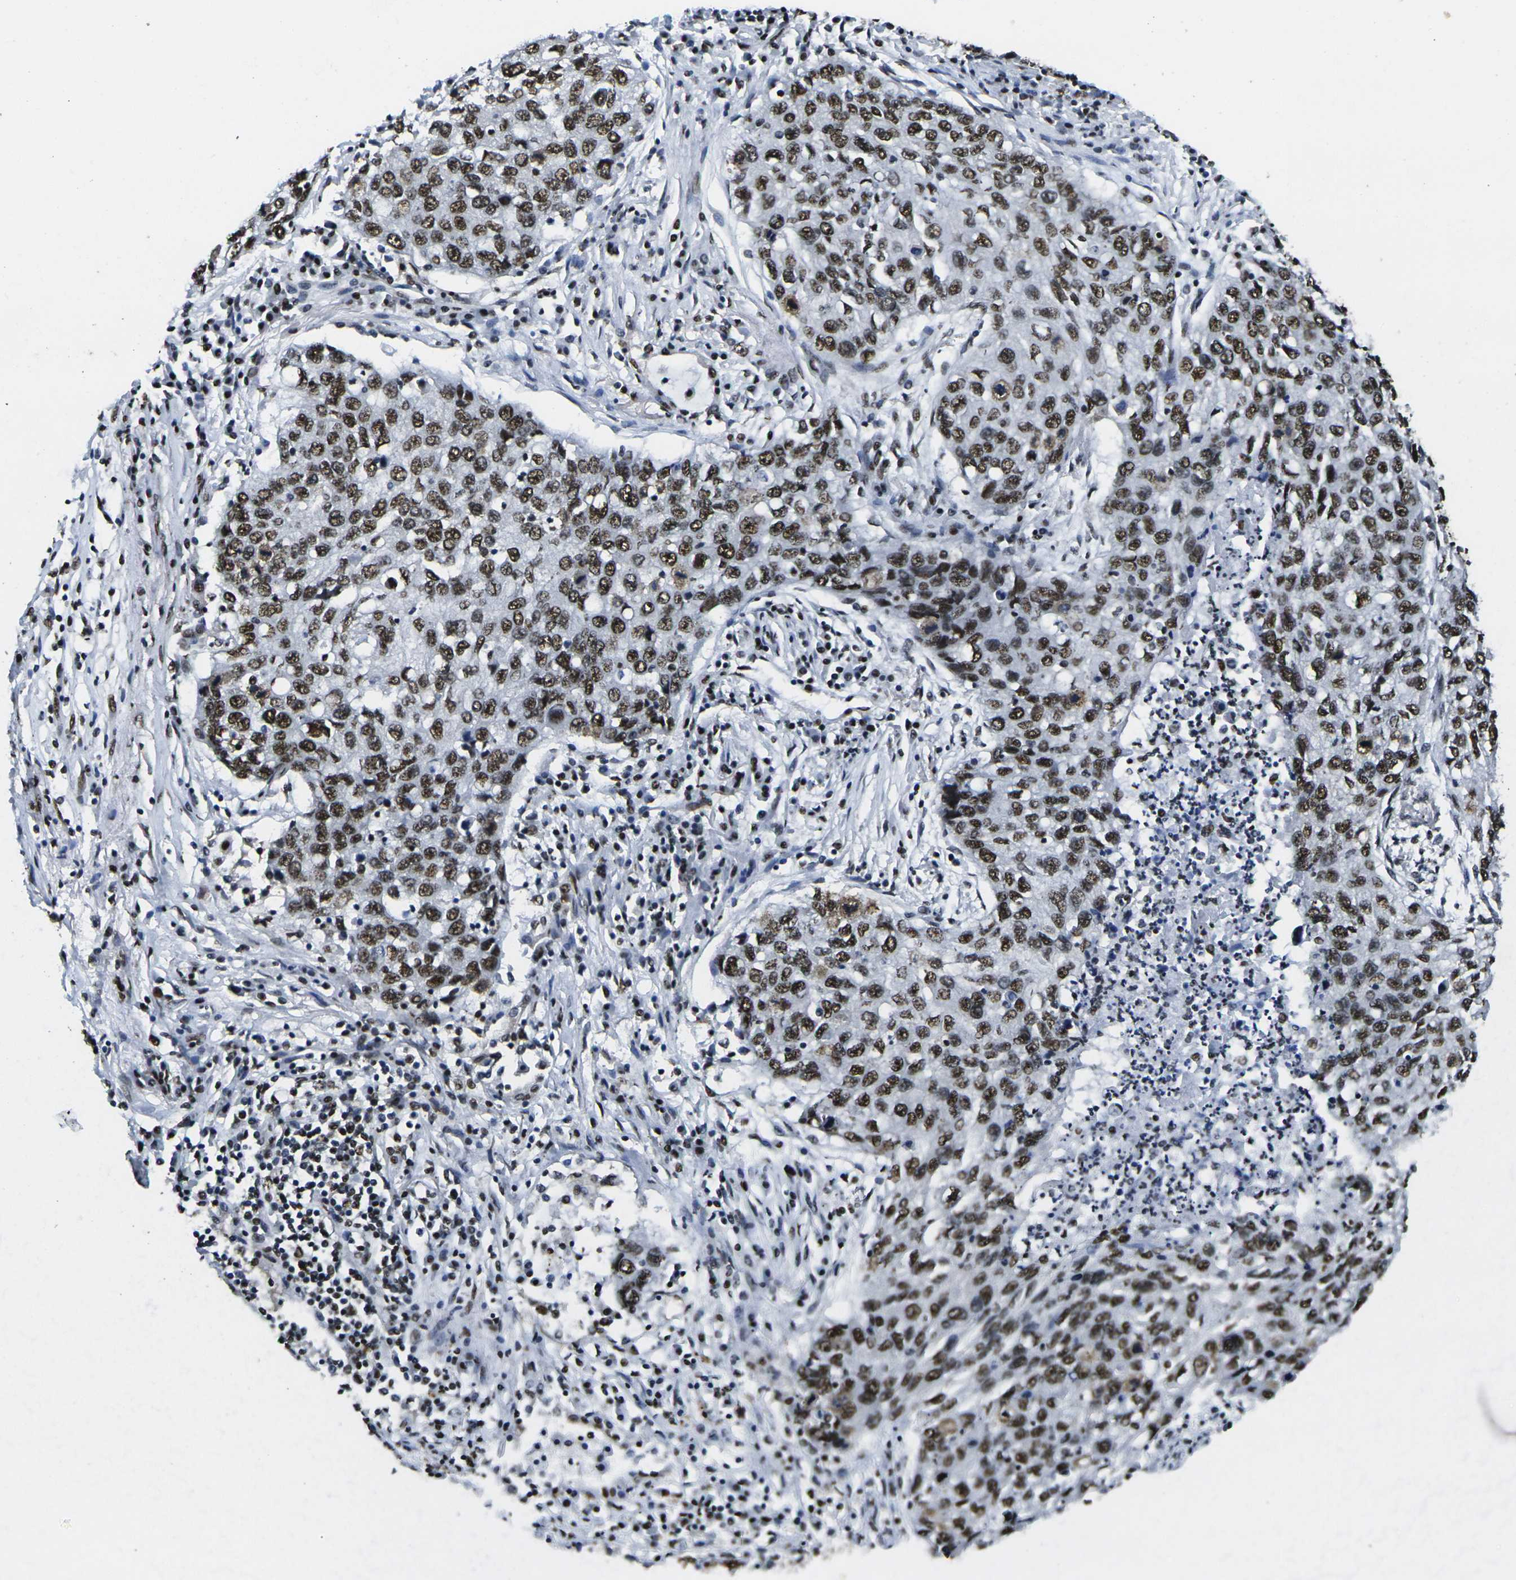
{"staining": {"intensity": "strong", "quantity": ">75%", "location": "nuclear"}, "tissue": "lung cancer", "cell_type": "Tumor cells", "image_type": "cancer", "snomed": [{"axis": "morphology", "description": "Squamous cell carcinoma, NOS"}, {"axis": "topography", "description": "Lung"}], "caption": "Human squamous cell carcinoma (lung) stained for a protein (brown) displays strong nuclear positive positivity in approximately >75% of tumor cells.", "gene": "SMARCC1", "patient": {"sex": "female", "age": 63}}